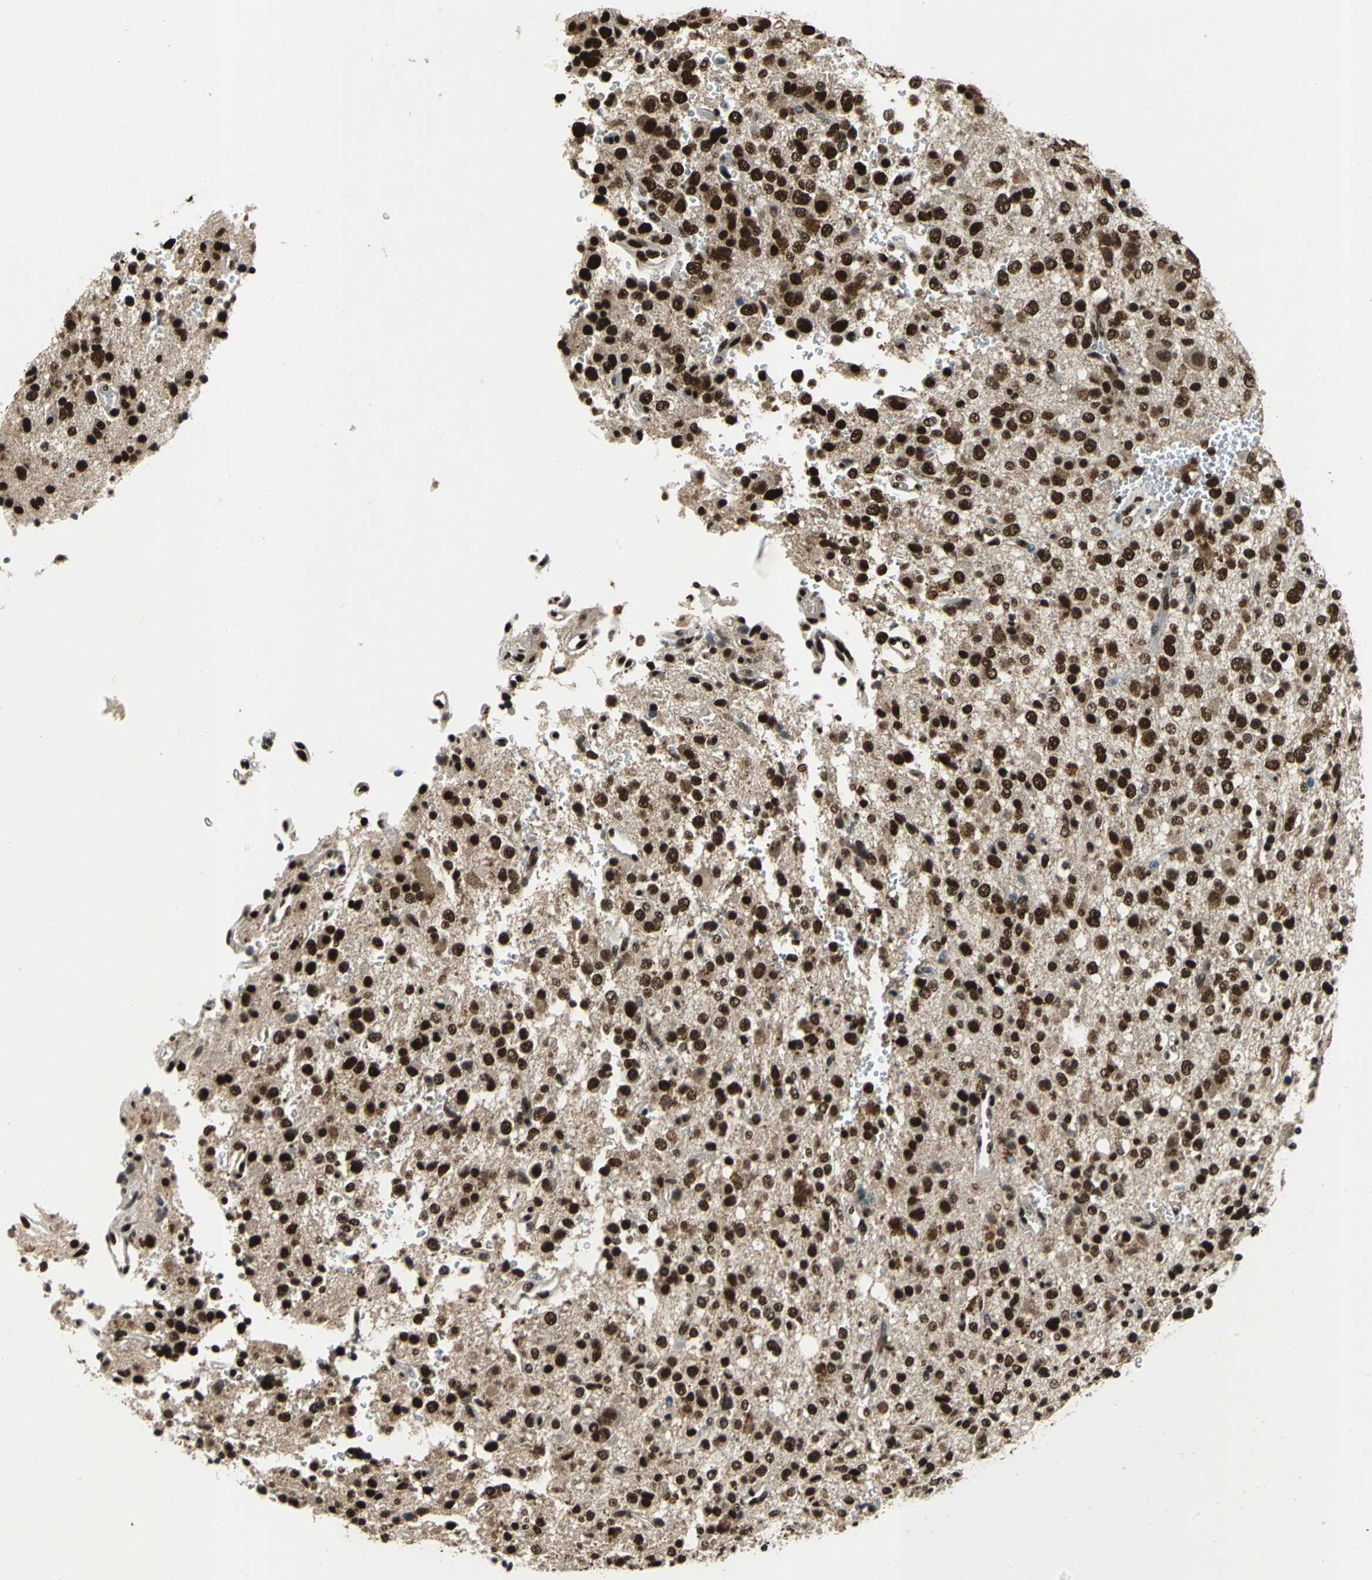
{"staining": {"intensity": "strong", "quantity": ">75%", "location": "nuclear"}, "tissue": "glioma", "cell_type": "Tumor cells", "image_type": "cancer", "snomed": [{"axis": "morphology", "description": "Glioma, malignant, High grade"}, {"axis": "topography", "description": "Brain"}], "caption": "Glioma tissue displays strong nuclear positivity in approximately >75% of tumor cells", "gene": "MTA2", "patient": {"sex": "male", "age": 47}}